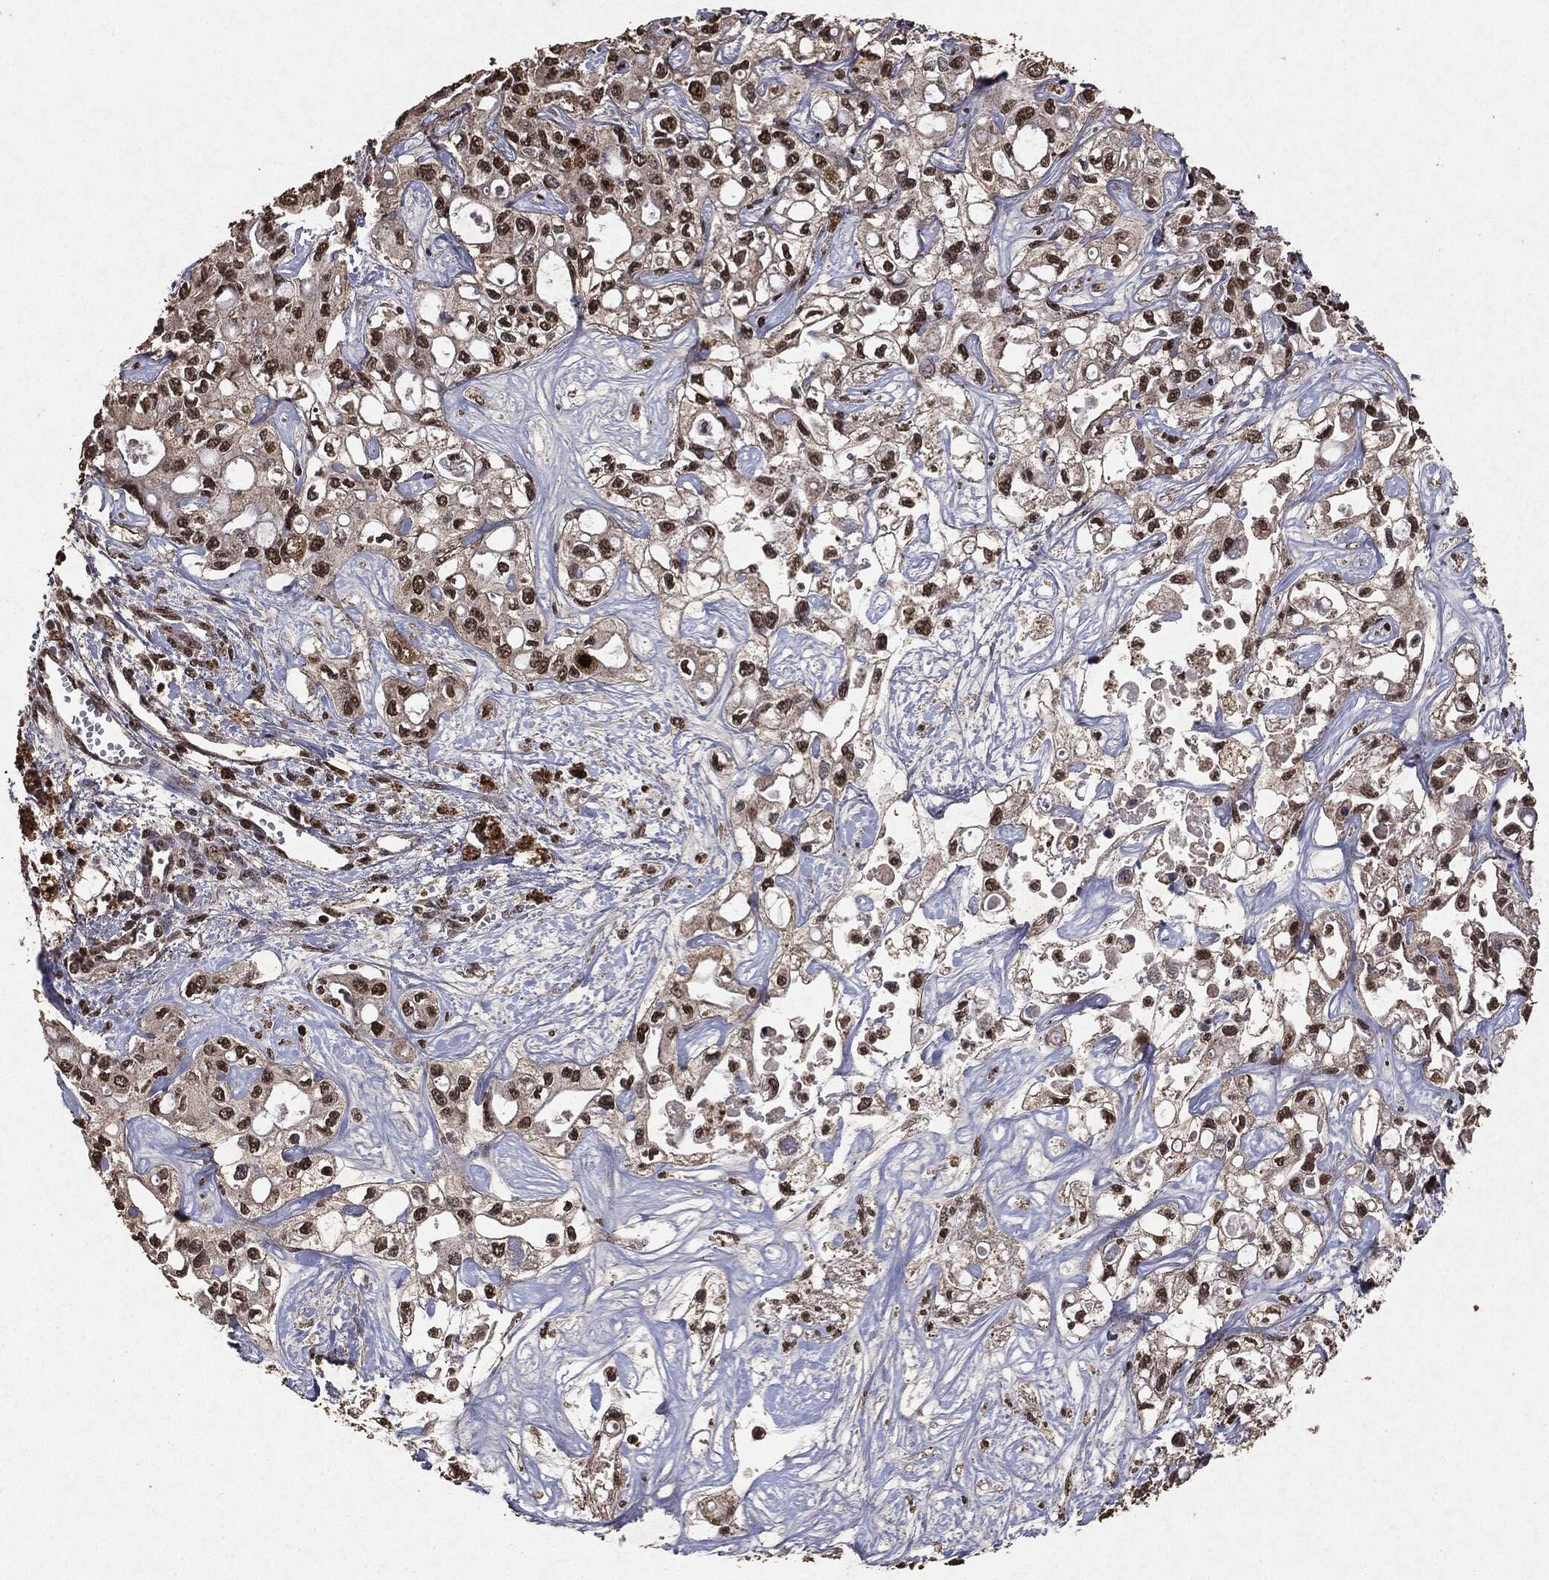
{"staining": {"intensity": "moderate", "quantity": ">75%", "location": "nuclear"}, "tissue": "liver cancer", "cell_type": "Tumor cells", "image_type": "cancer", "snomed": [{"axis": "morphology", "description": "Cholangiocarcinoma"}, {"axis": "topography", "description": "Liver"}], "caption": "Immunohistochemistry (IHC) (DAB) staining of liver cancer (cholangiocarcinoma) exhibits moderate nuclear protein staining in approximately >75% of tumor cells.", "gene": "RAD18", "patient": {"sex": "female", "age": 64}}